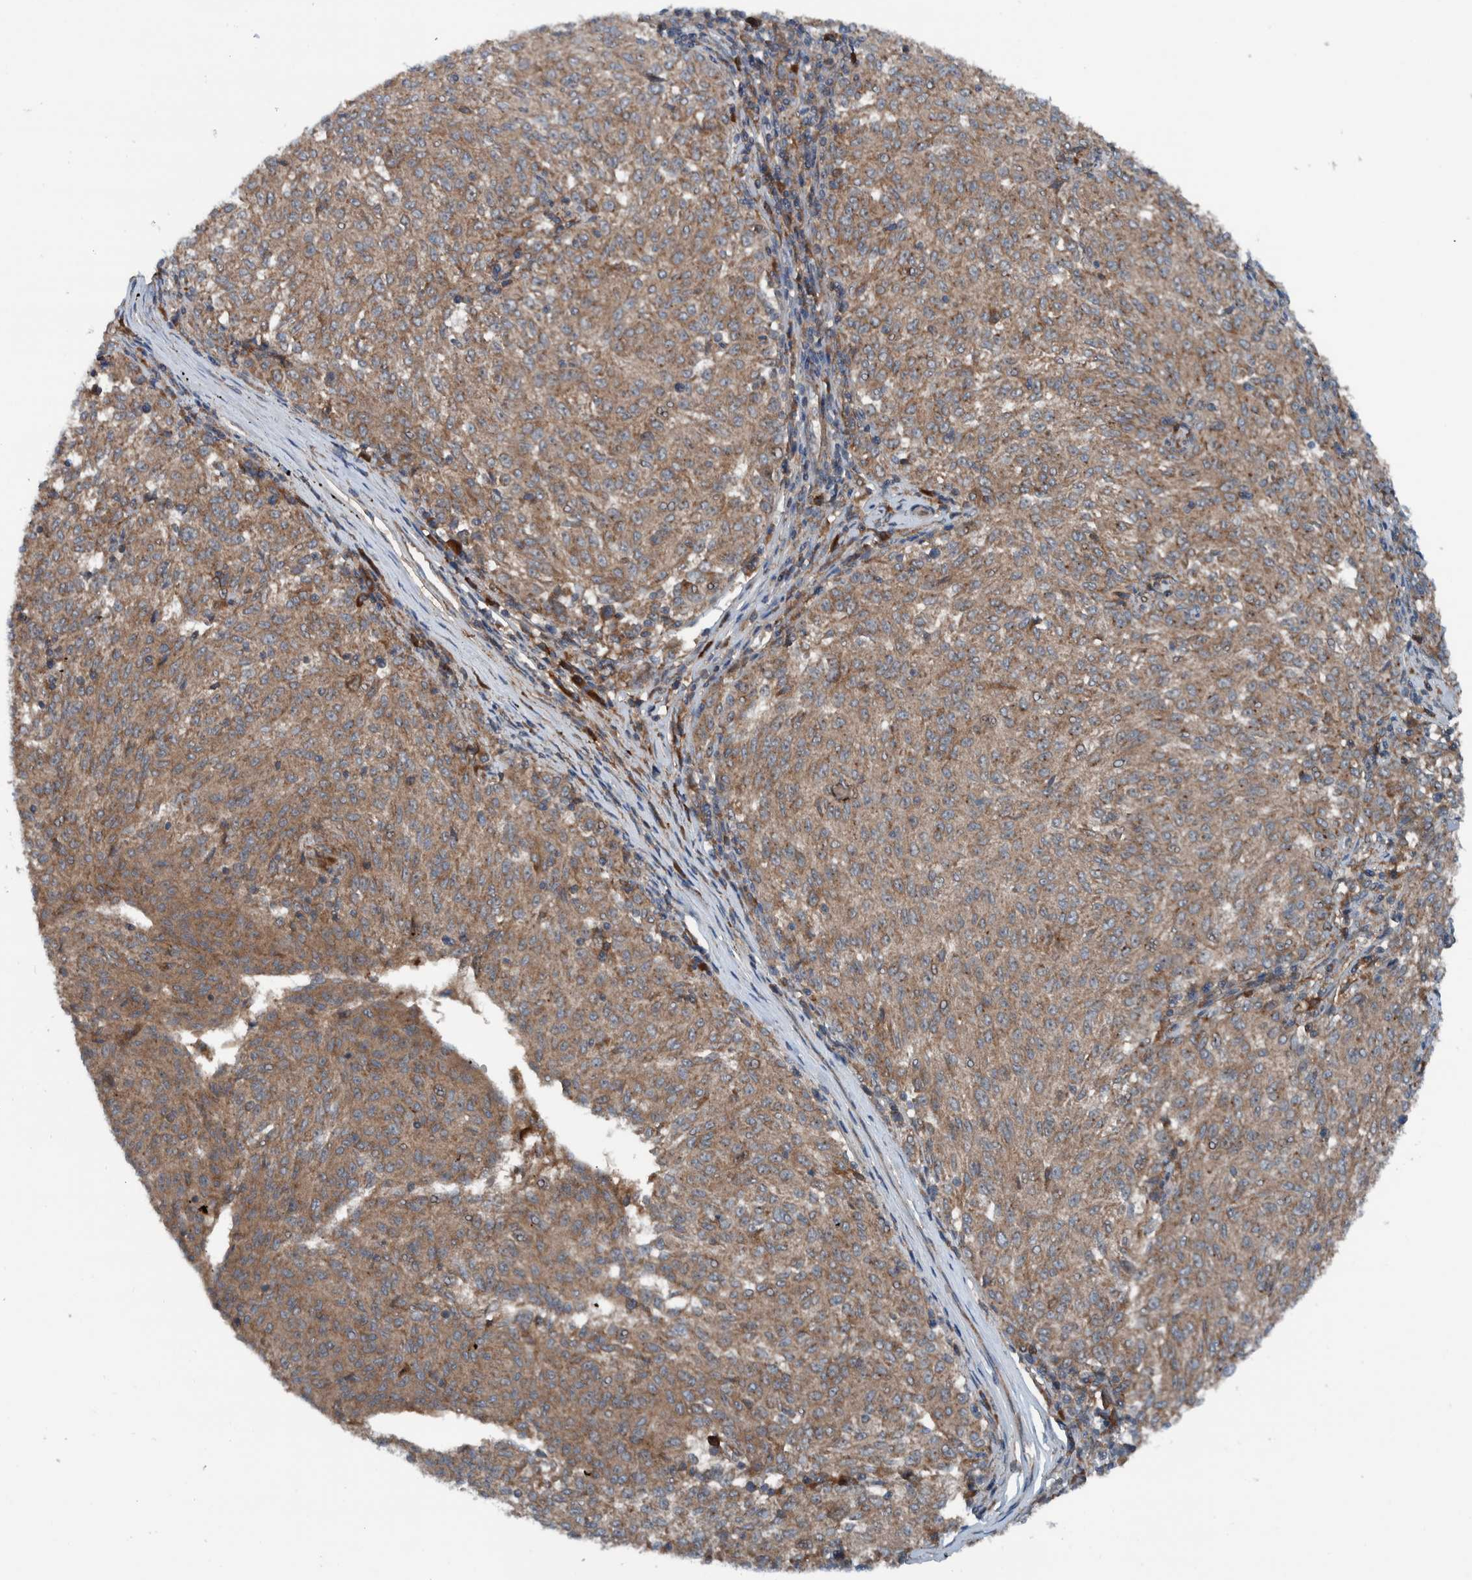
{"staining": {"intensity": "moderate", "quantity": ">75%", "location": "cytoplasmic/membranous"}, "tissue": "melanoma", "cell_type": "Tumor cells", "image_type": "cancer", "snomed": [{"axis": "morphology", "description": "Malignant melanoma, NOS"}, {"axis": "topography", "description": "Skin"}], "caption": "A high-resolution photomicrograph shows immunohistochemistry staining of melanoma, which exhibits moderate cytoplasmic/membranous expression in approximately >75% of tumor cells. Immunohistochemistry stains the protein in brown and the nuclei are stained blue.", "gene": "CUEDC1", "patient": {"sex": "female", "age": 72}}